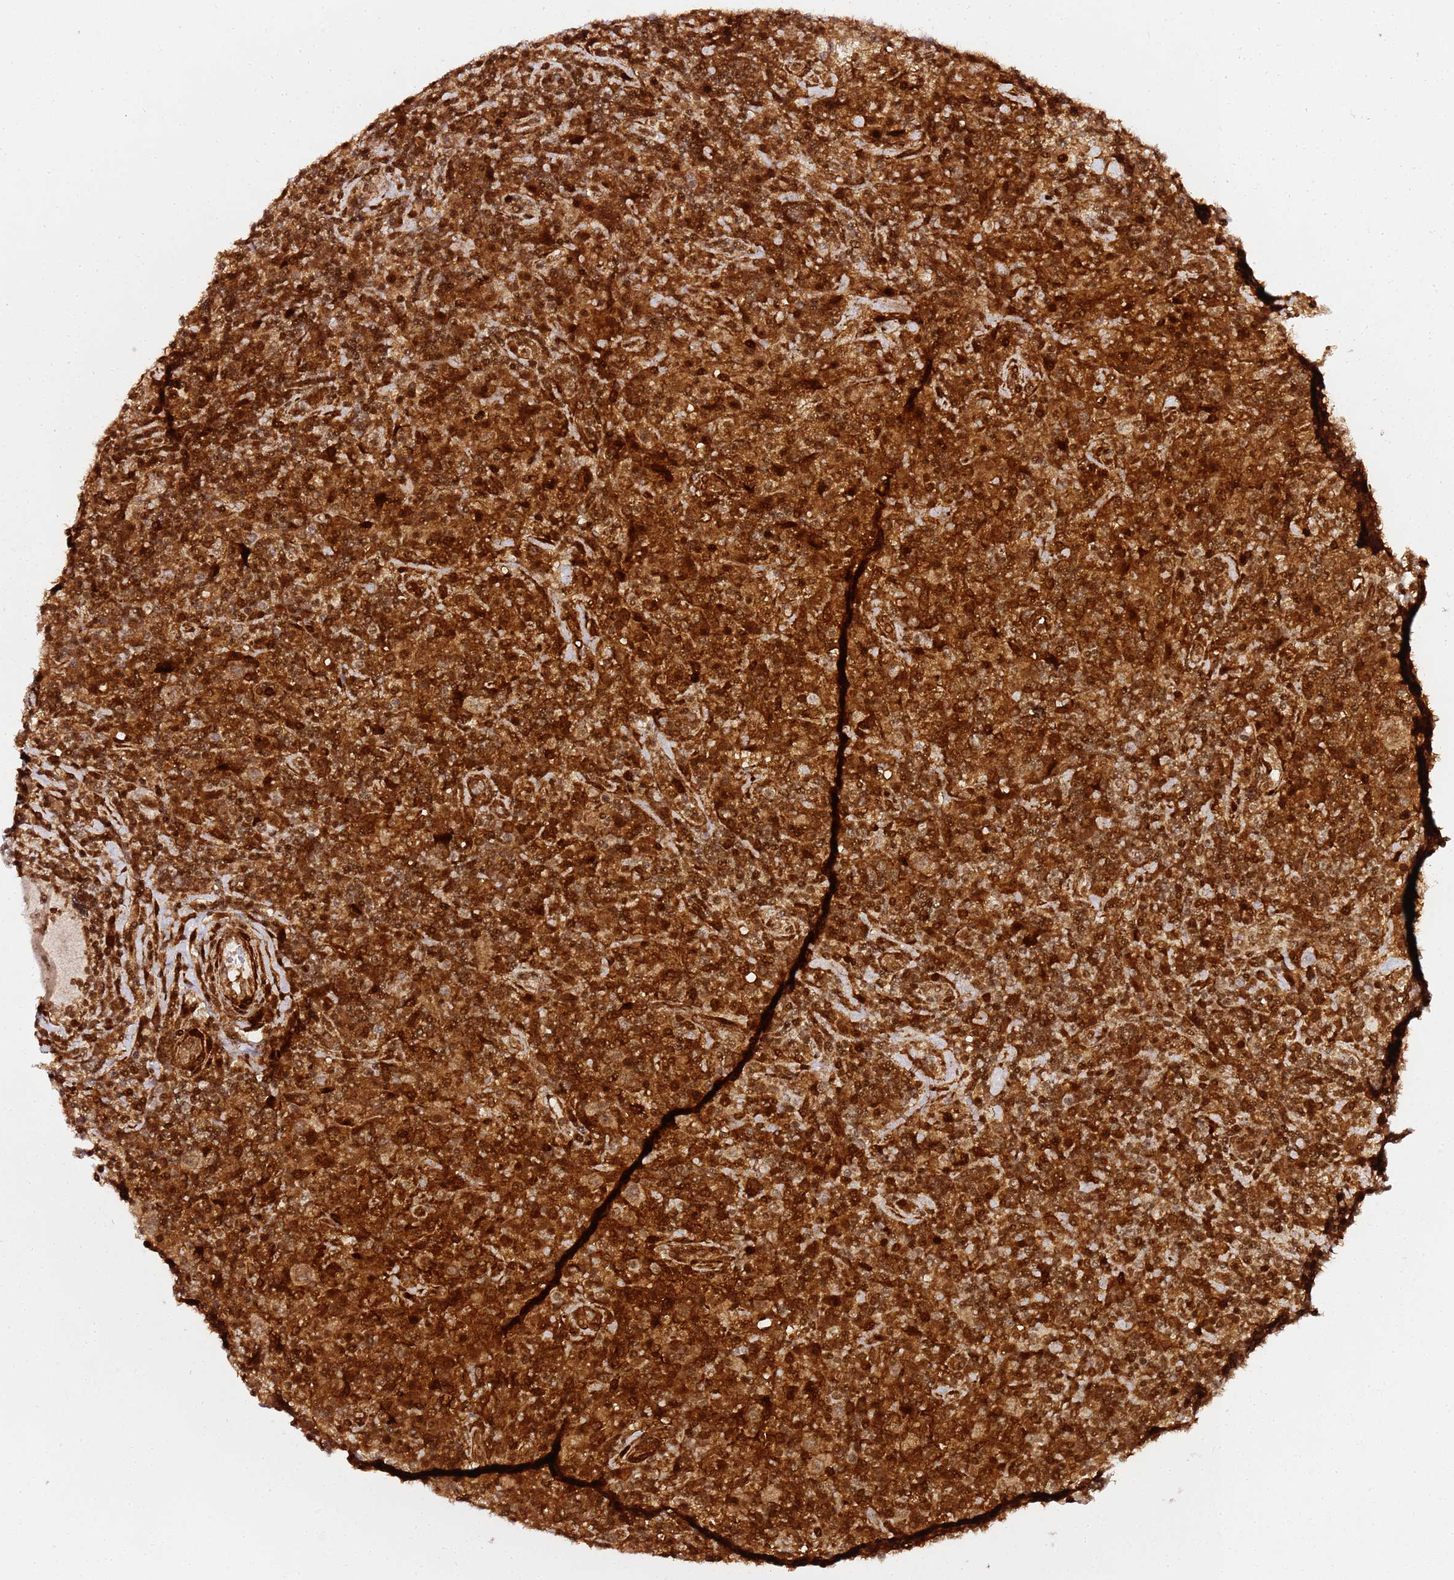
{"staining": {"intensity": "moderate", "quantity": ">75%", "location": "cytoplasmic/membranous,nuclear"}, "tissue": "lymphoma", "cell_type": "Tumor cells", "image_type": "cancer", "snomed": [{"axis": "morphology", "description": "Hodgkin's disease, NOS"}, {"axis": "topography", "description": "Lymph node"}], "caption": "The image reveals immunohistochemical staining of lymphoma. There is moderate cytoplasmic/membranous and nuclear positivity is seen in about >75% of tumor cells.", "gene": "GBP2", "patient": {"sex": "male", "age": 70}}